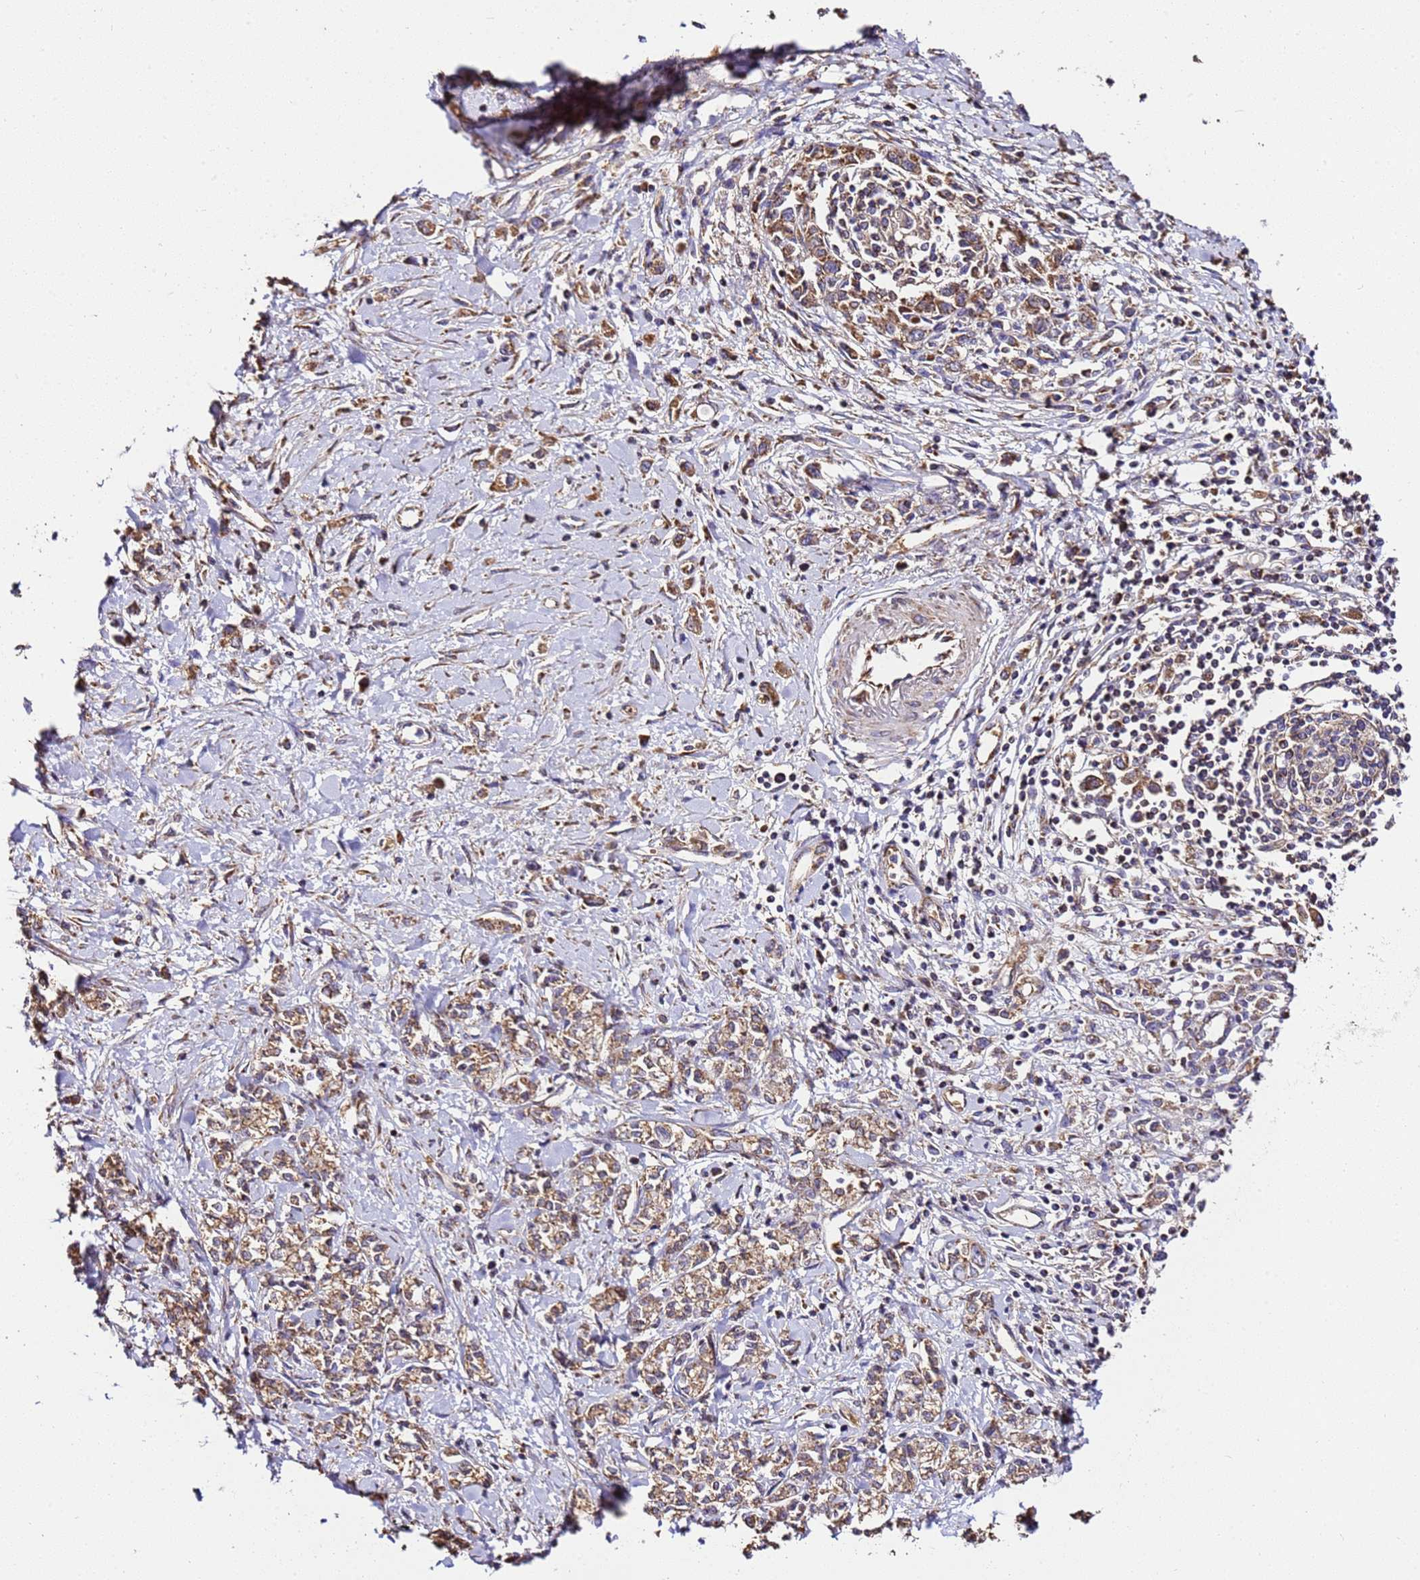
{"staining": {"intensity": "moderate", "quantity": ">75%", "location": "cytoplasmic/membranous"}, "tissue": "stomach cancer", "cell_type": "Tumor cells", "image_type": "cancer", "snomed": [{"axis": "morphology", "description": "Adenocarcinoma, NOS"}, {"axis": "topography", "description": "Stomach"}], "caption": "Immunohistochemistry (DAB) staining of human stomach cancer (adenocarcinoma) displays moderate cytoplasmic/membranous protein expression in approximately >75% of tumor cells.", "gene": "LRRIQ1", "patient": {"sex": "female", "age": 76}}